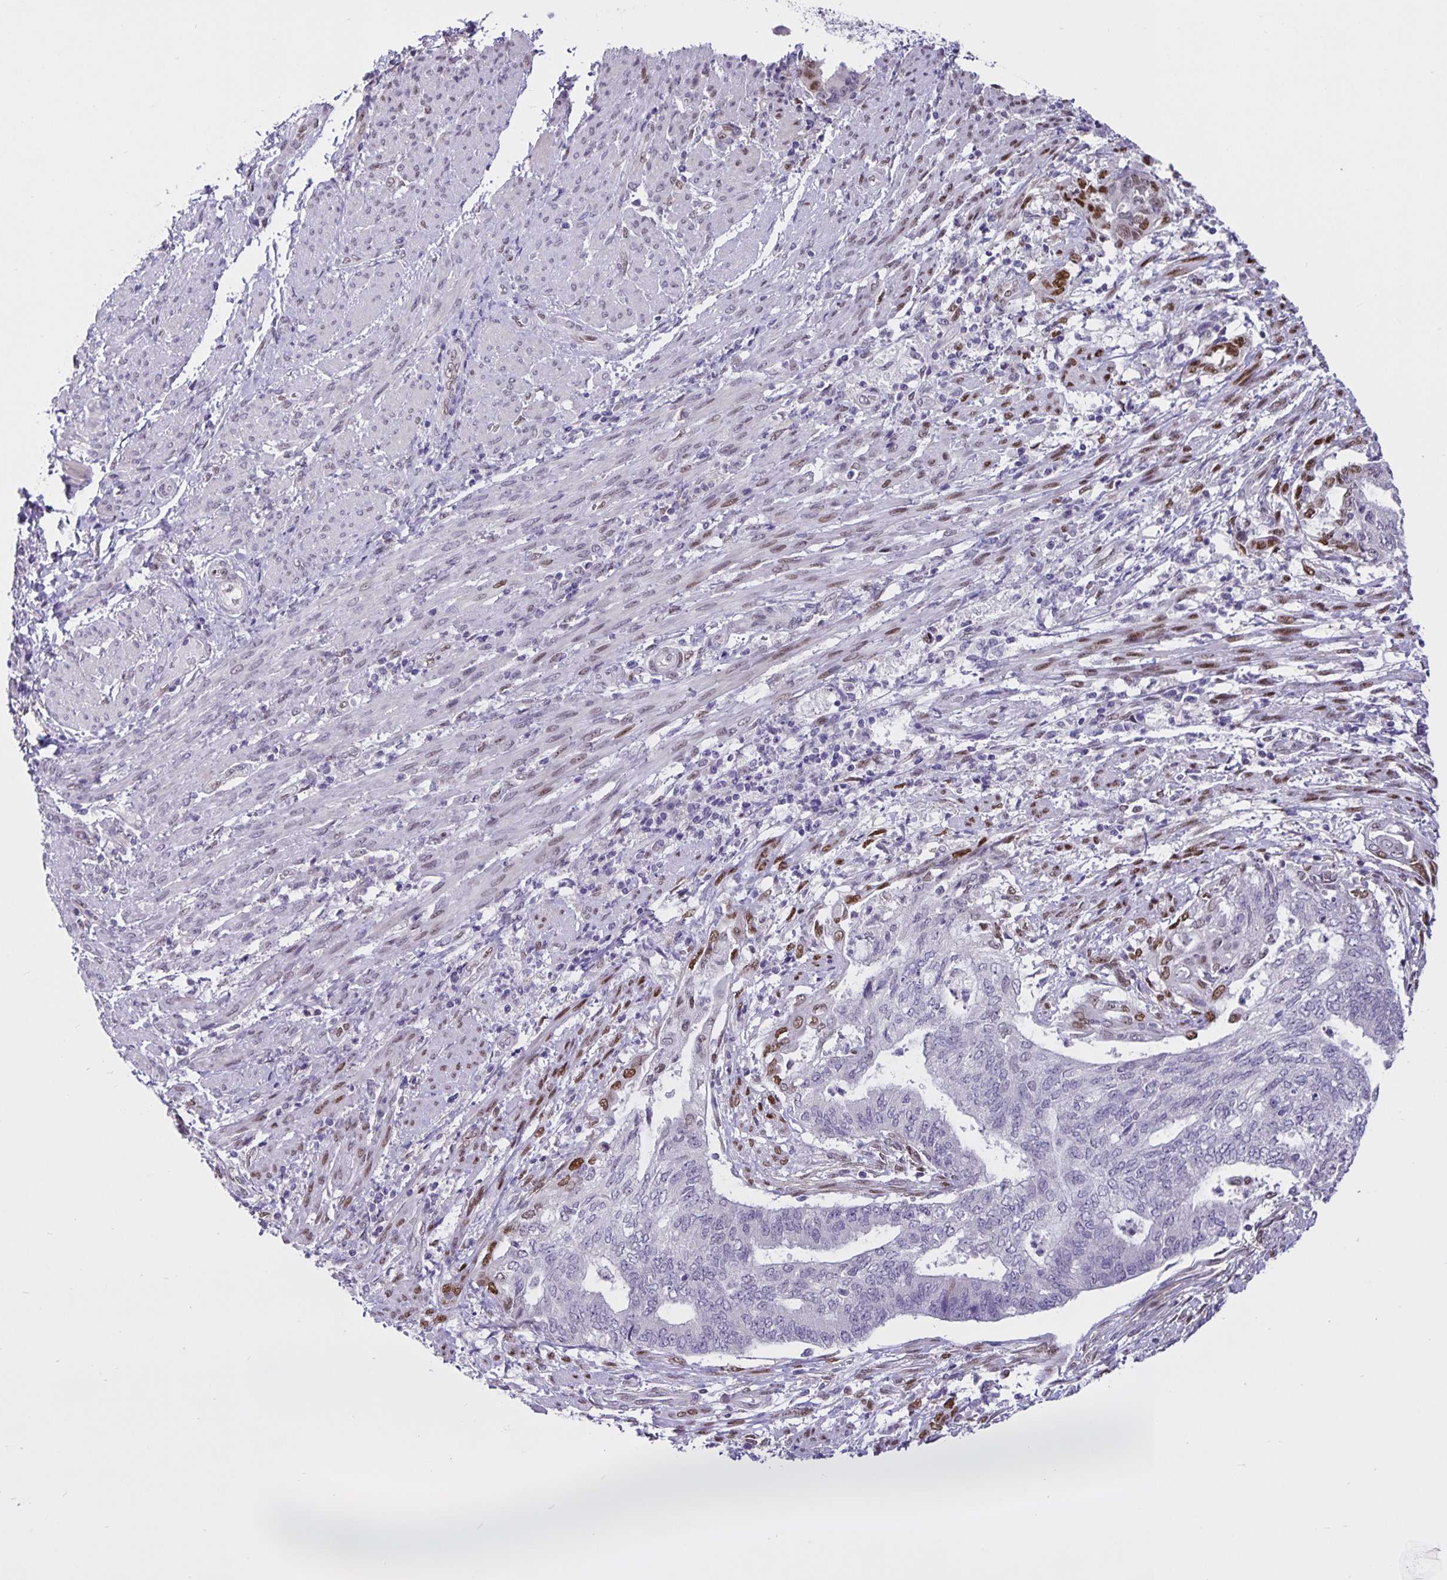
{"staining": {"intensity": "negative", "quantity": "none", "location": "none"}, "tissue": "endometrial cancer", "cell_type": "Tumor cells", "image_type": "cancer", "snomed": [{"axis": "morphology", "description": "Adenocarcinoma, NOS"}, {"axis": "topography", "description": "Endometrium"}], "caption": "Human endometrial cancer stained for a protein using immunohistochemistry (IHC) demonstrates no positivity in tumor cells.", "gene": "FOSL2", "patient": {"sex": "female", "age": 65}}